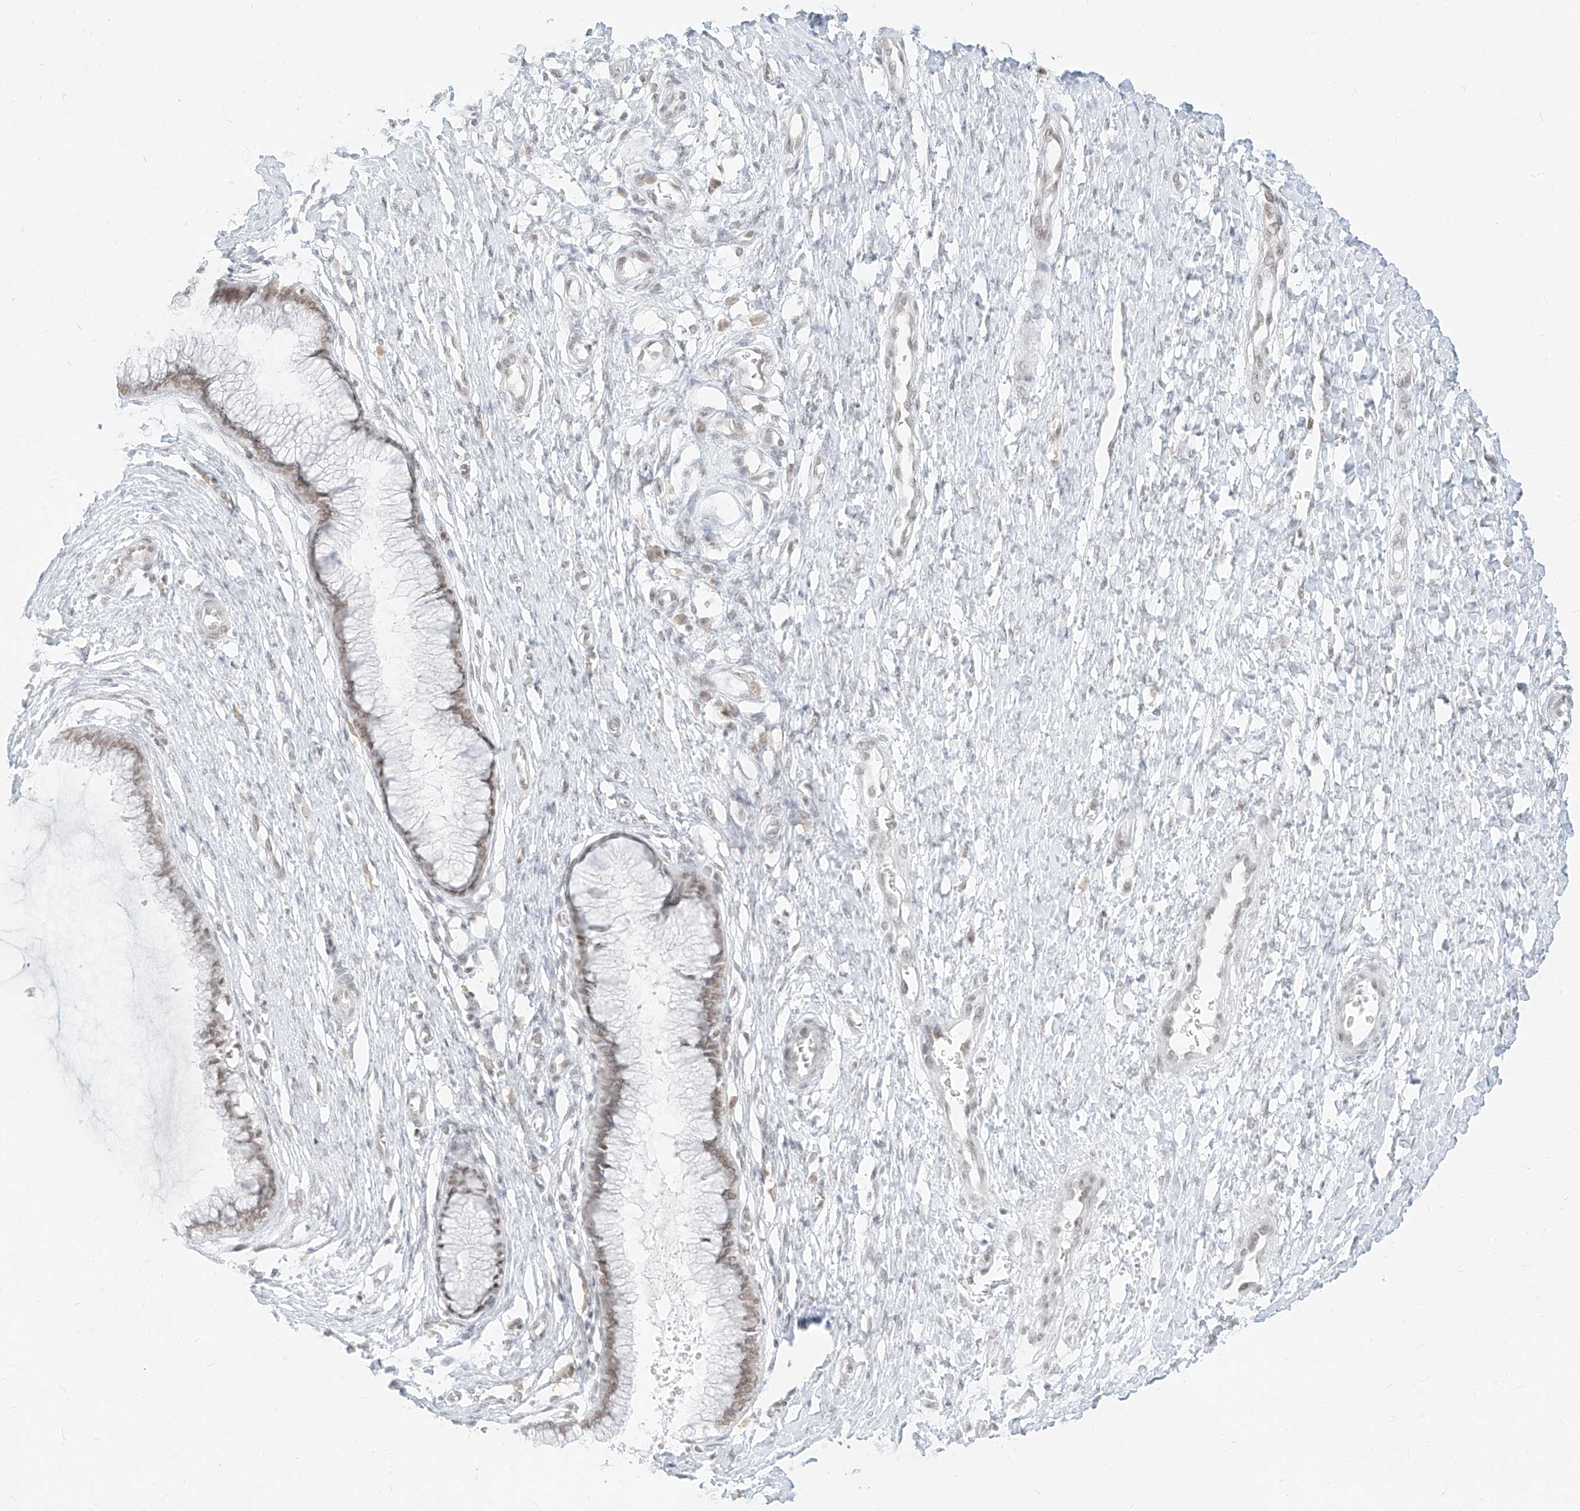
{"staining": {"intensity": "weak", "quantity": "25%-75%", "location": "nuclear"}, "tissue": "cervix", "cell_type": "Glandular cells", "image_type": "normal", "snomed": [{"axis": "morphology", "description": "Normal tissue, NOS"}, {"axis": "topography", "description": "Cervix"}], "caption": "Brown immunohistochemical staining in benign human cervix exhibits weak nuclear positivity in about 25%-75% of glandular cells.", "gene": "SUPT5H", "patient": {"sex": "female", "age": 55}}